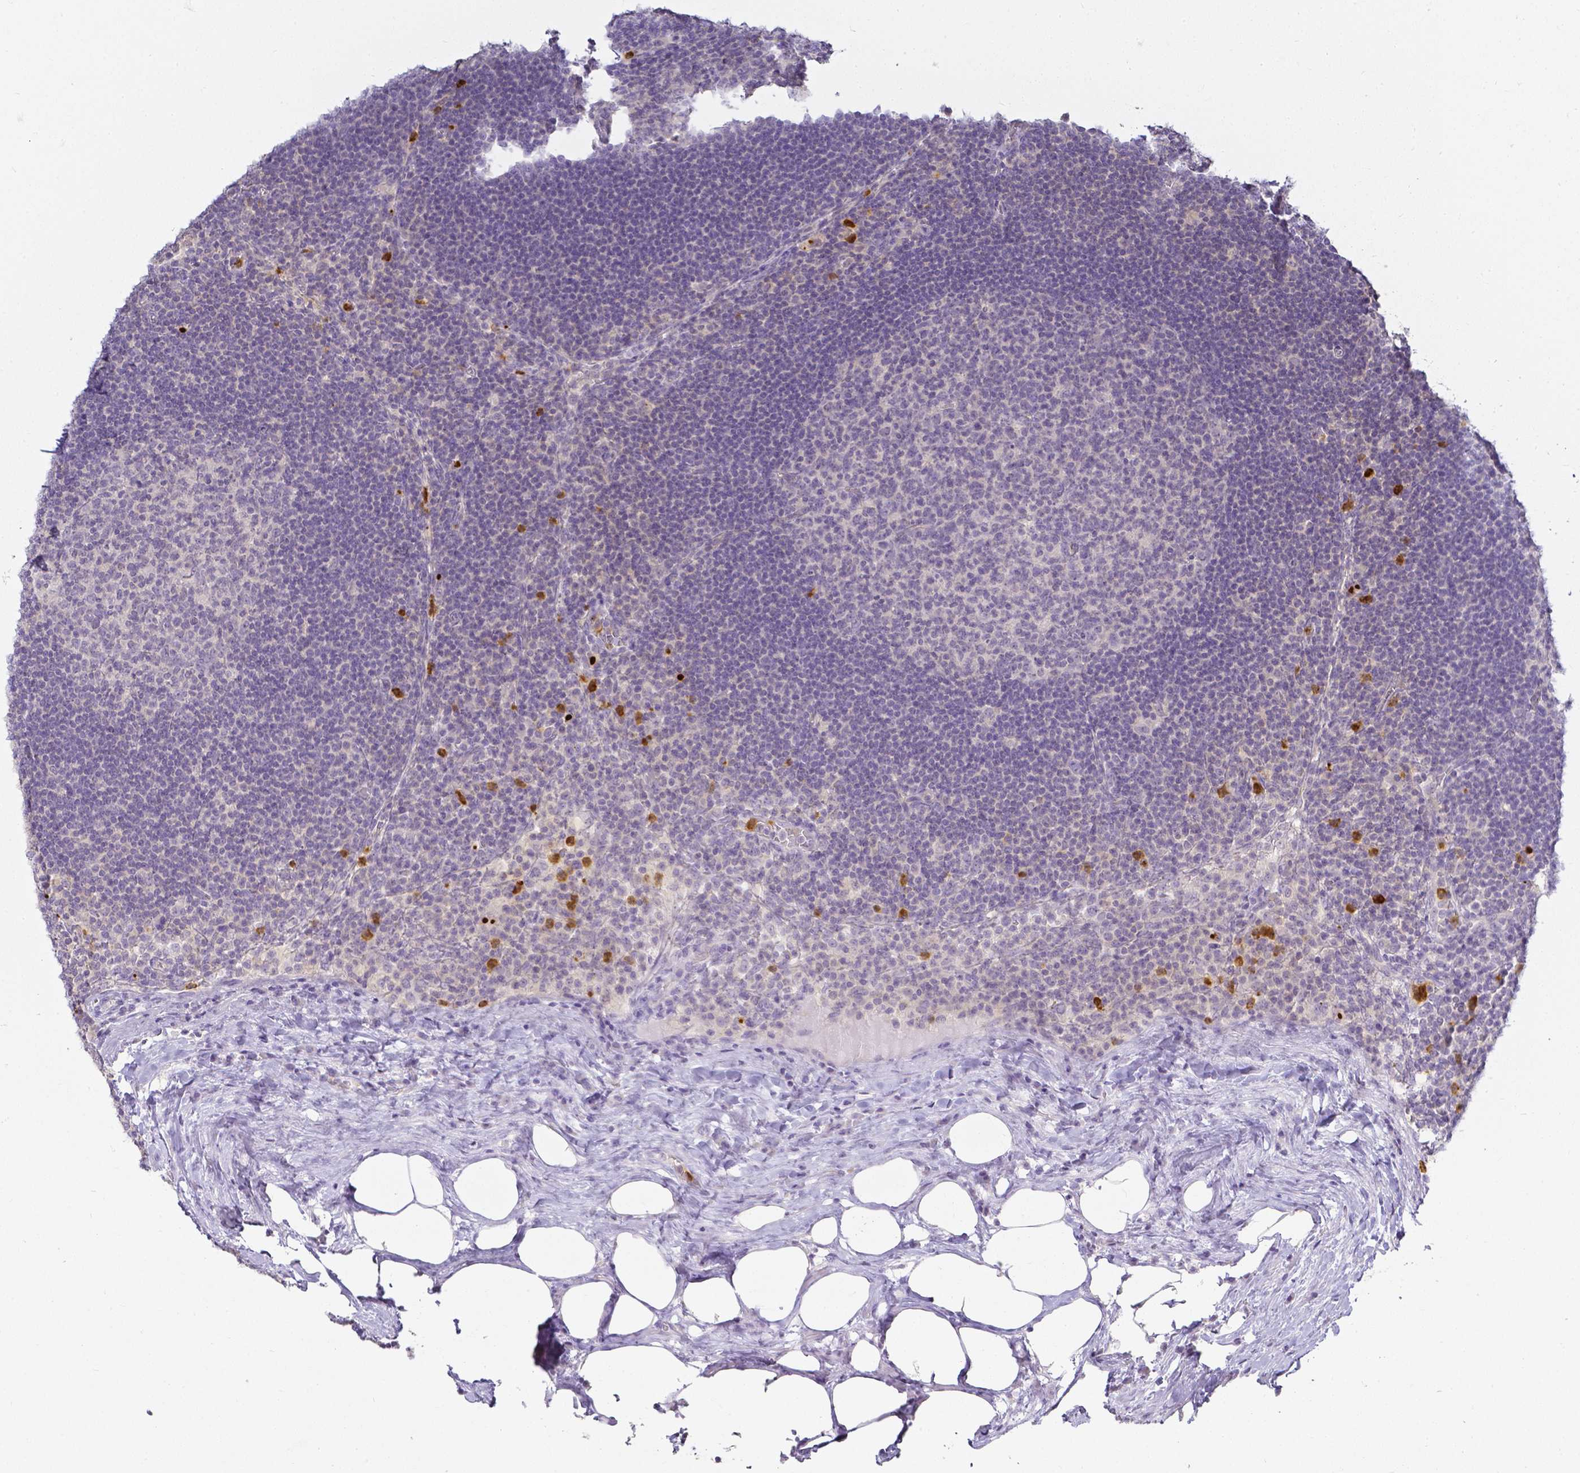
{"staining": {"intensity": "negative", "quantity": "none", "location": "none"}, "tissue": "lymph node", "cell_type": "Germinal center cells", "image_type": "normal", "snomed": [{"axis": "morphology", "description": "Normal tissue, NOS"}, {"axis": "topography", "description": "Lymph node"}], "caption": "Immunohistochemistry photomicrograph of normal lymph node stained for a protein (brown), which reveals no staining in germinal center cells.", "gene": "KCNH1", "patient": {"sex": "male", "age": 67}}